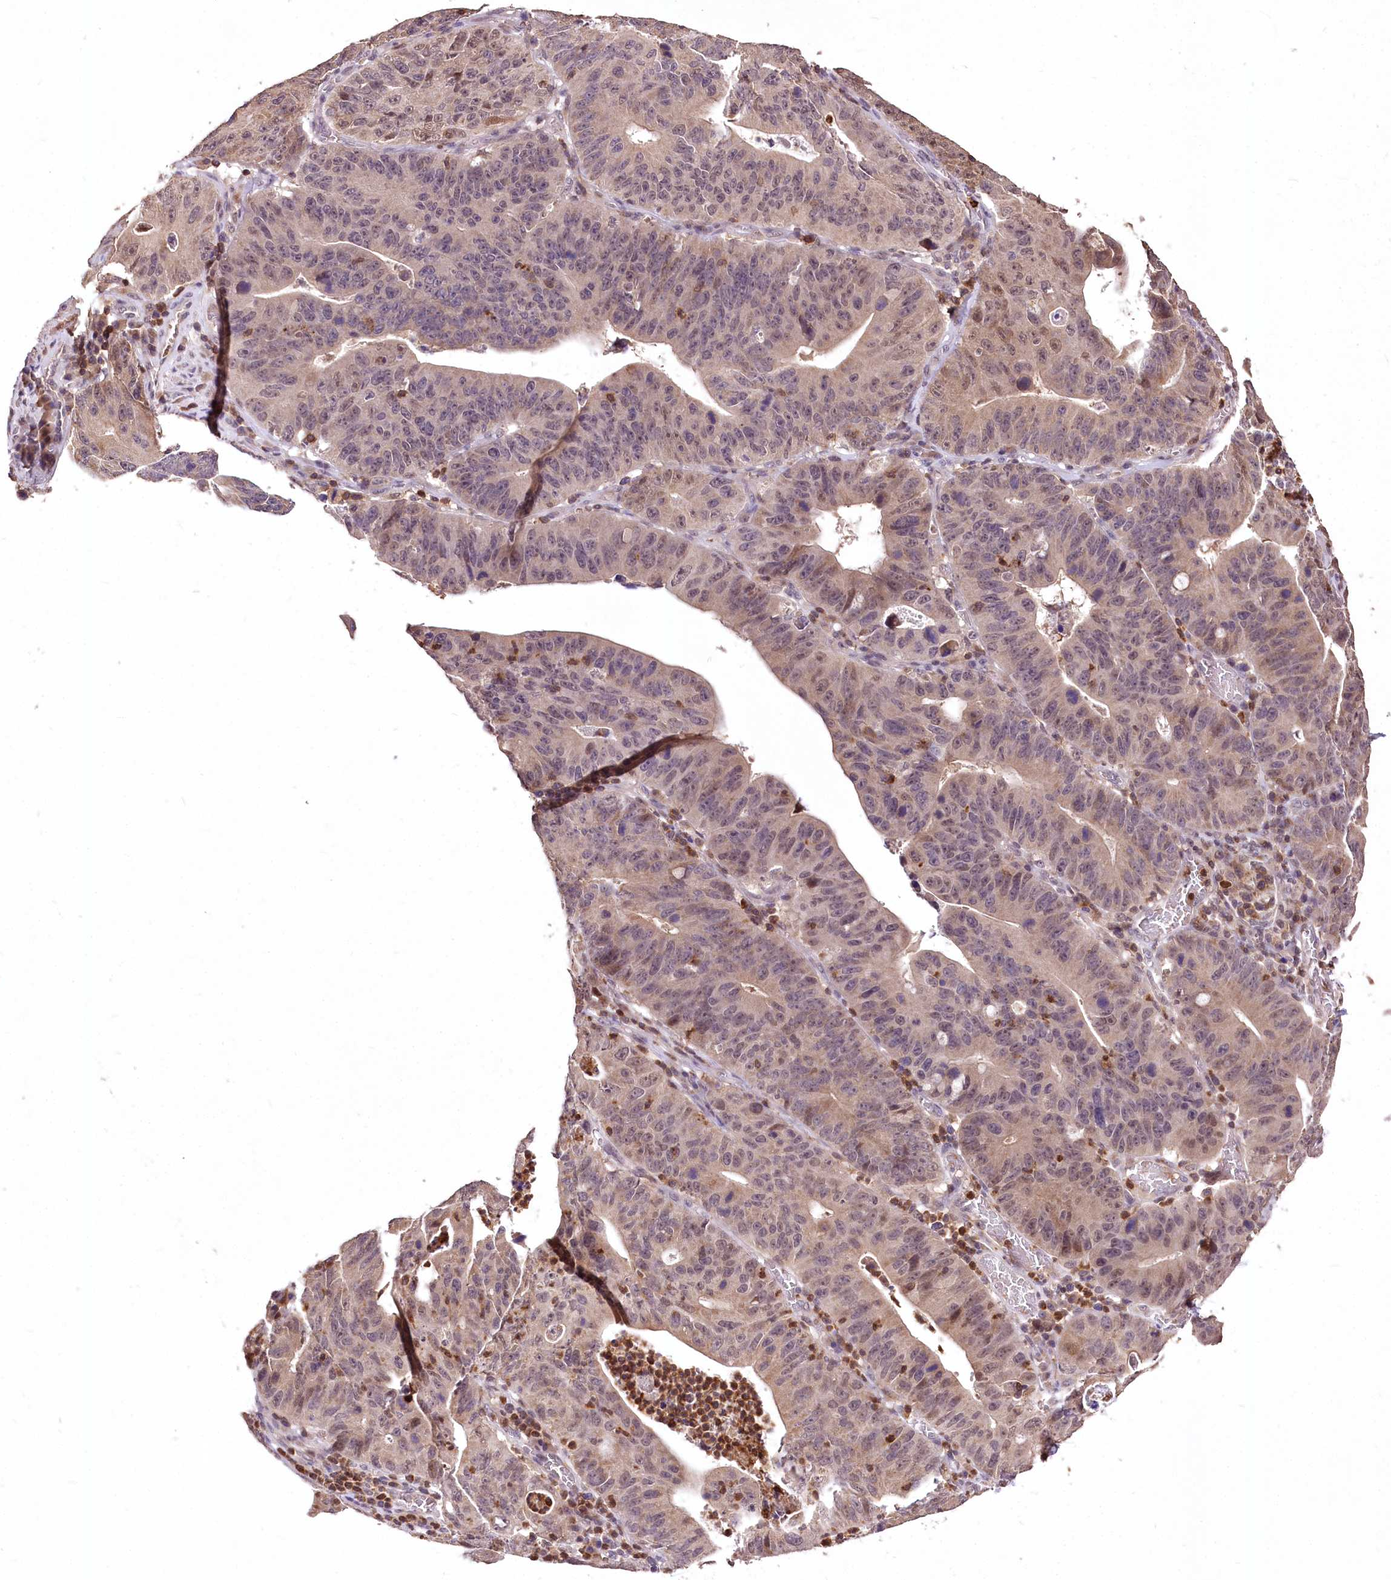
{"staining": {"intensity": "weak", "quantity": "25%-75%", "location": "nuclear"}, "tissue": "stomach cancer", "cell_type": "Tumor cells", "image_type": "cancer", "snomed": [{"axis": "morphology", "description": "Adenocarcinoma, NOS"}, {"axis": "topography", "description": "Stomach"}], "caption": "Brown immunohistochemical staining in adenocarcinoma (stomach) shows weak nuclear positivity in about 25%-75% of tumor cells.", "gene": "SERGEF", "patient": {"sex": "male", "age": 59}}